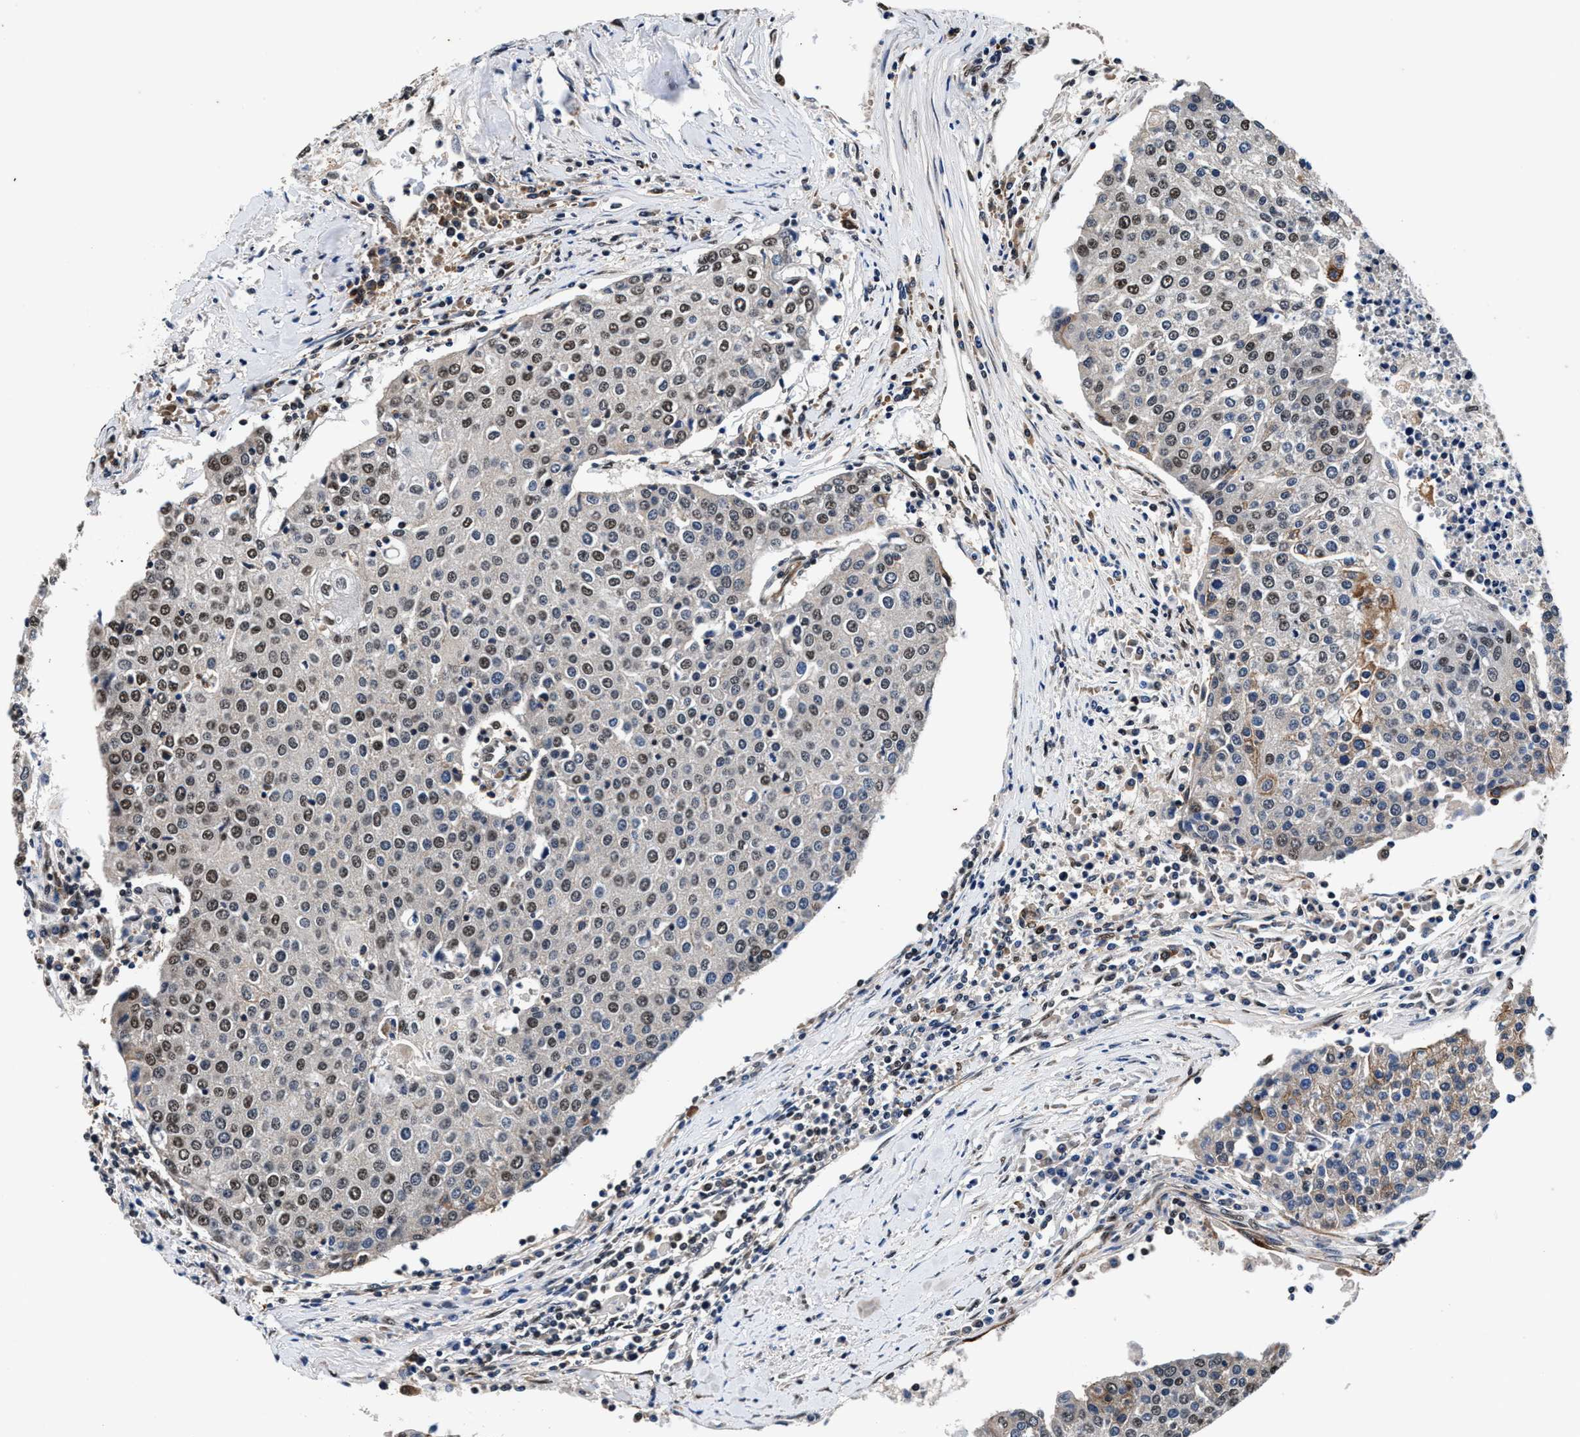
{"staining": {"intensity": "moderate", "quantity": "25%-75%", "location": "nuclear"}, "tissue": "urothelial cancer", "cell_type": "Tumor cells", "image_type": "cancer", "snomed": [{"axis": "morphology", "description": "Urothelial carcinoma, High grade"}, {"axis": "topography", "description": "Urinary bladder"}], "caption": "Immunohistochemistry (IHC) photomicrograph of human high-grade urothelial carcinoma stained for a protein (brown), which demonstrates medium levels of moderate nuclear positivity in about 25%-75% of tumor cells.", "gene": "USP16", "patient": {"sex": "female", "age": 85}}